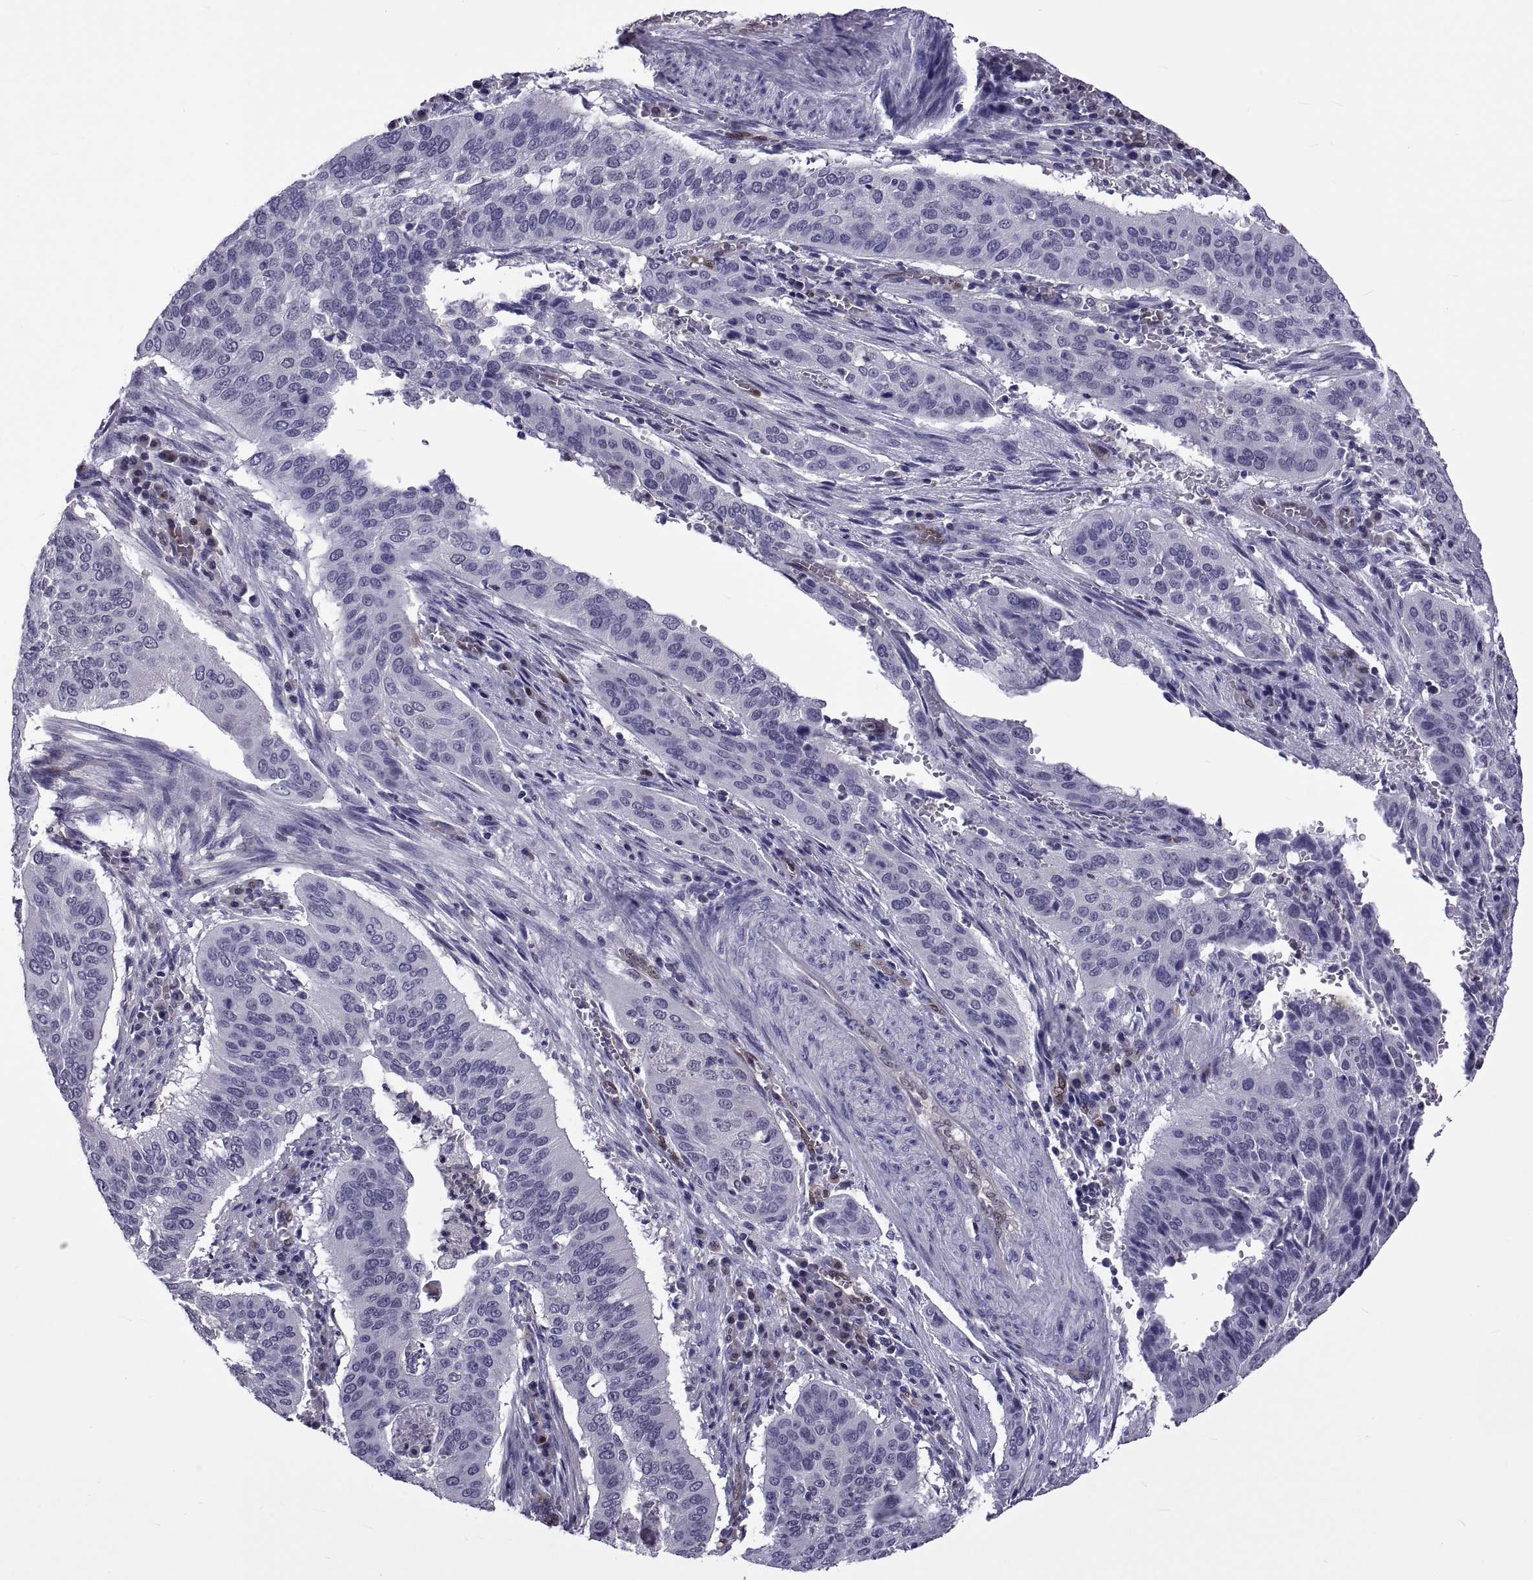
{"staining": {"intensity": "negative", "quantity": "none", "location": "none"}, "tissue": "cervical cancer", "cell_type": "Tumor cells", "image_type": "cancer", "snomed": [{"axis": "morphology", "description": "Squamous cell carcinoma, NOS"}, {"axis": "topography", "description": "Cervix"}], "caption": "The immunohistochemistry (IHC) photomicrograph has no significant positivity in tumor cells of squamous cell carcinoma (cervical) tissue.", "gene": "LCN9", "patient": {"sex": "female", "age": 39}}